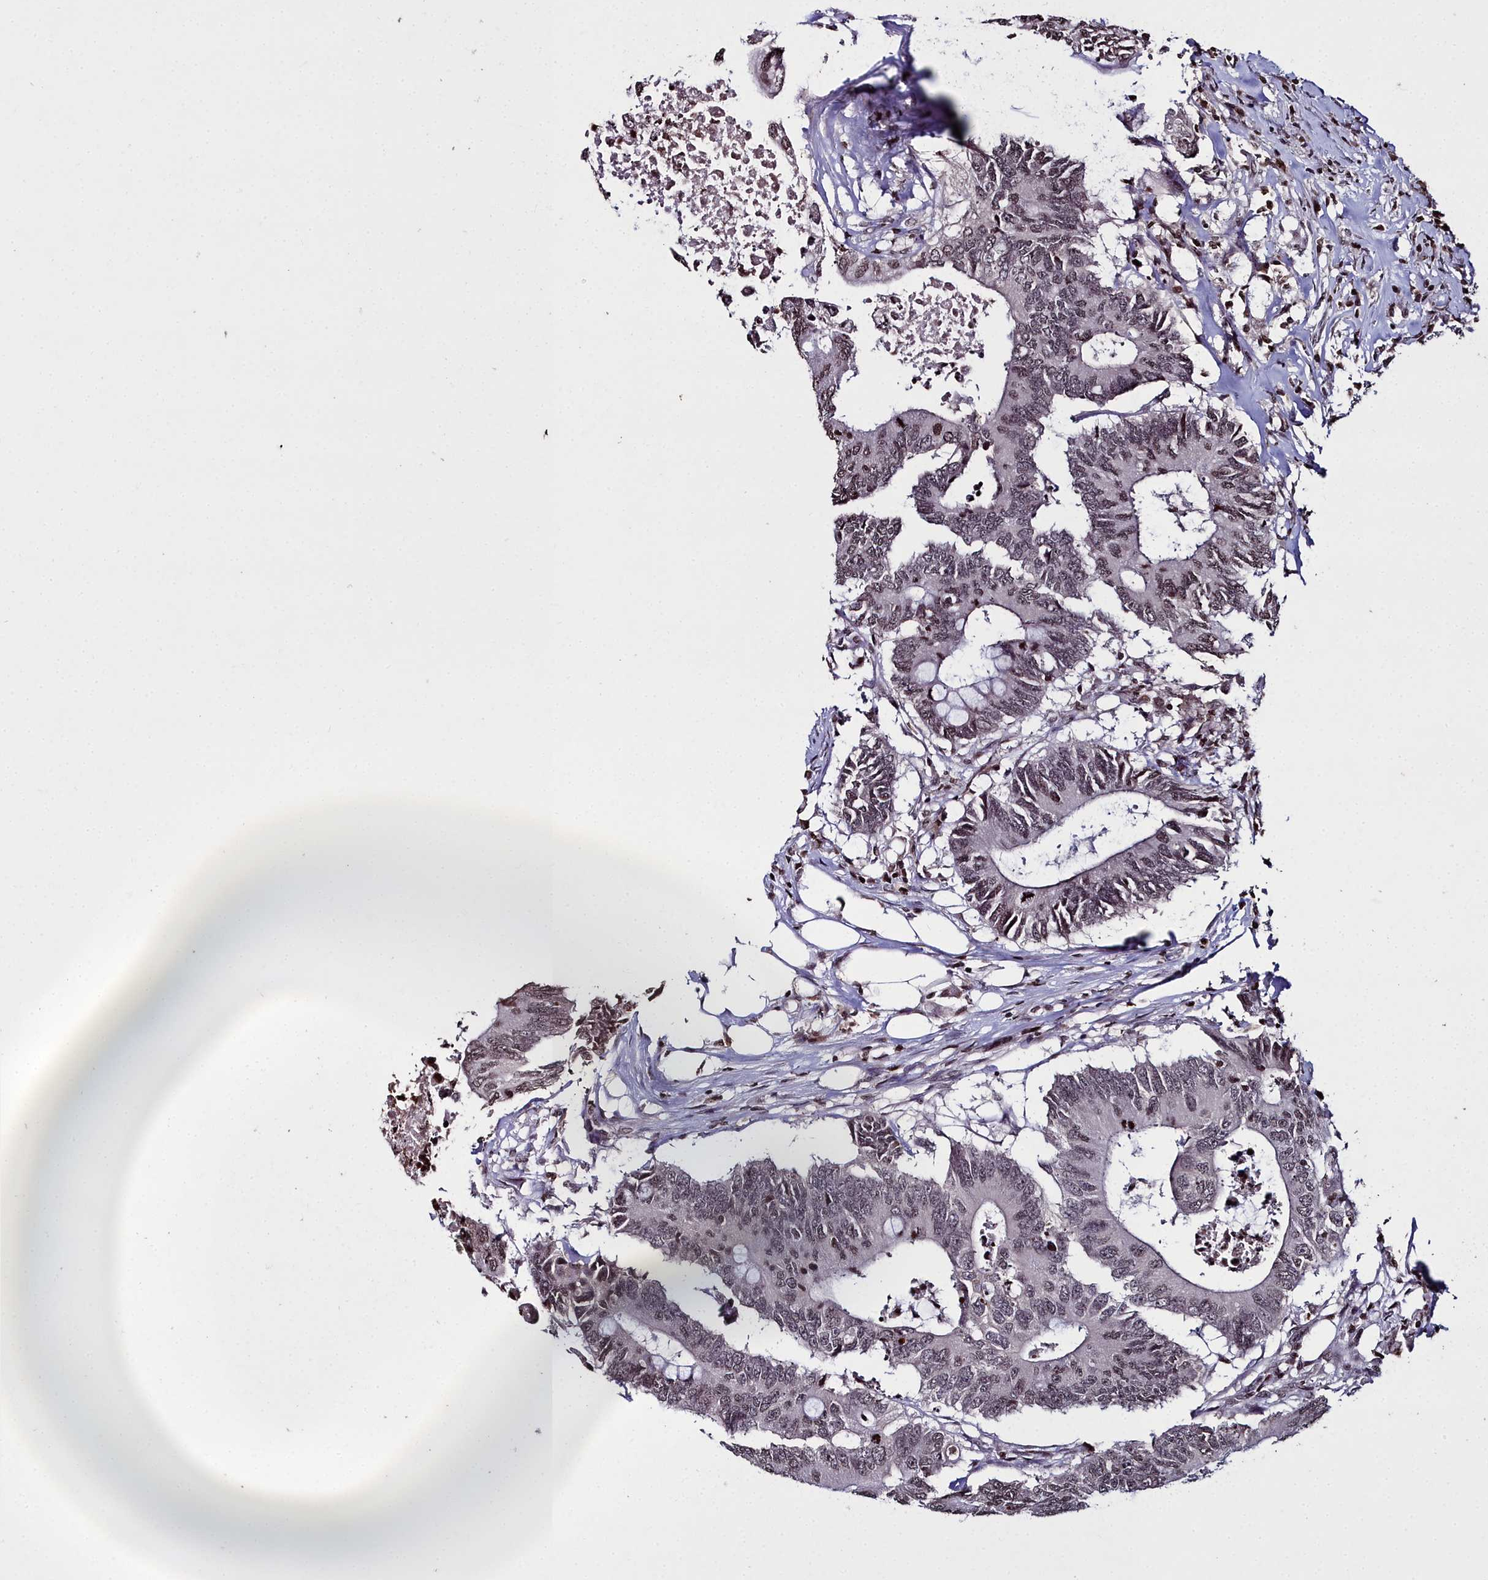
{"staining": {"intensity": "weak", "quantity": "25%-75%", "location": "nuclear"}, "tissue": "colorectal cancer", "cell_type": "Tumor cells", "image_type": "cancer", "snomed": [{"axis": "morphology", "description": "Adenocarcinoma, NOS"}, {"axis": "topography", "description": "Colon"}], "caption": "Protein expression by immunohistochemistry (IHC) demonstrates weak nuclear positivity in approximately 25%-75% of tumor cells in colorectal adenocarcinoma. The staining is performed using DAB (3,3'-diaminobenzidine) brown chromogen to label protein expression. The nuclei are counter-stained blue using hematoxylin.", "gene": "FZD4", "patient": {"sex": "male", "age": 71}}